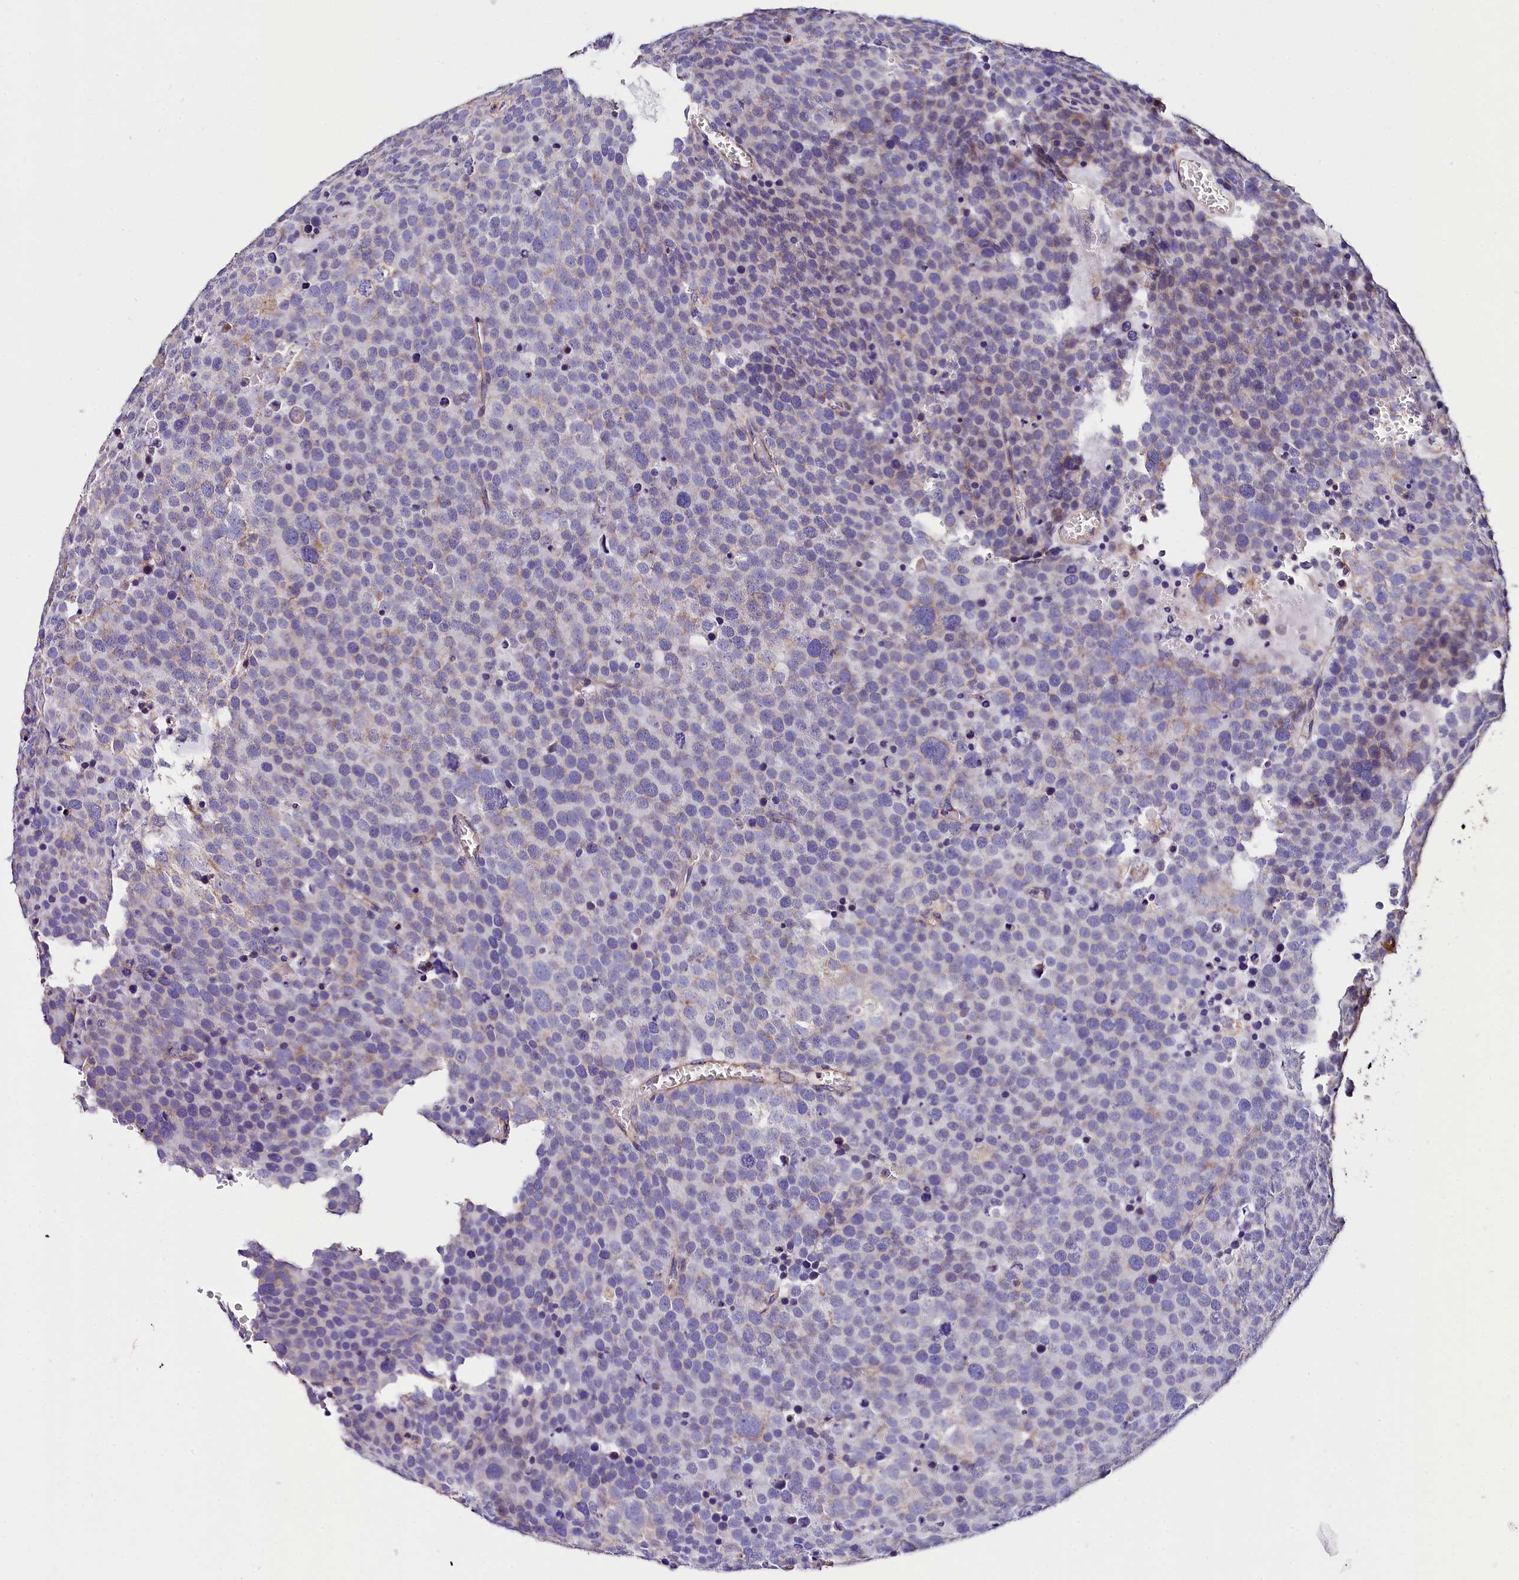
{"staining": {"intensity": "weak", "quantity": "<25%", "location": "cytoplasmic/membranous"}, "tissue": "testis cancer", "cell_type": "Tumor cells", "image_type": "cancer", "snomed": [{"axis": "morphology", "description": "Seminoma, NOS"}, {"axis": "topography", "description": "Testis"}], "caption": "A micrograph of human testis cancer (seminoma) is negative for staining in tumor cells.", "gene": "ACAA2", "patient": {"sex": "male", "age": 71}}